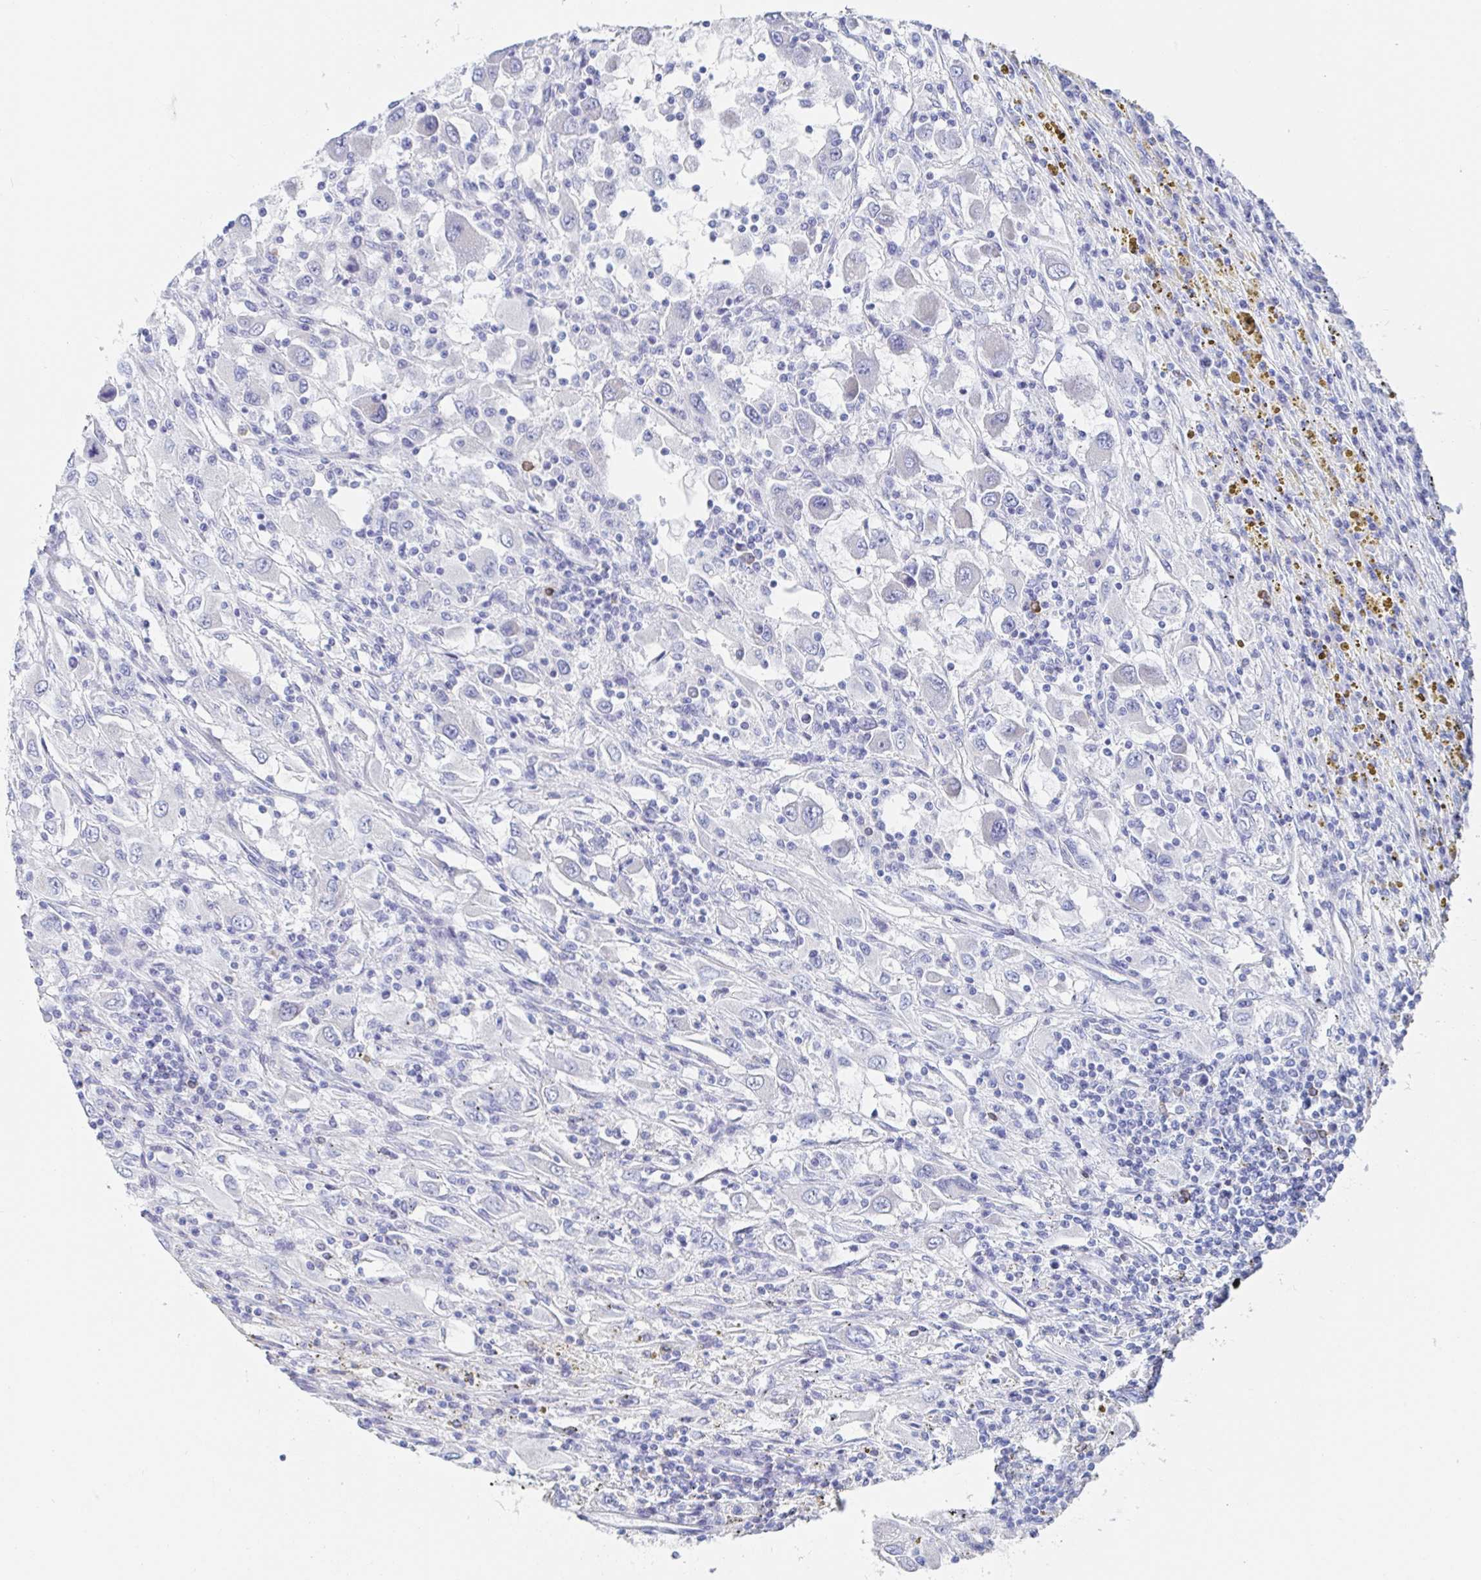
{"staining": {"intensity": "negative", "quantity": "none", "location": "none"}, "tissue": "renal cancer", "cell_type": "Tumor cells", "image_type": "cancer", "snomed": [{"axis": "morphology", "description": "Adenocarcinoma, NOS"}, {"axis": "topography", "description": "Kidney"}], "caption": "This is an immunohistochemistry (IHC) micrograph of adenocarcinoma (renal). There is no staining in tumor cells.", "gene": "PACSIN1", "patient": {"sex": "female", "age": 67}}